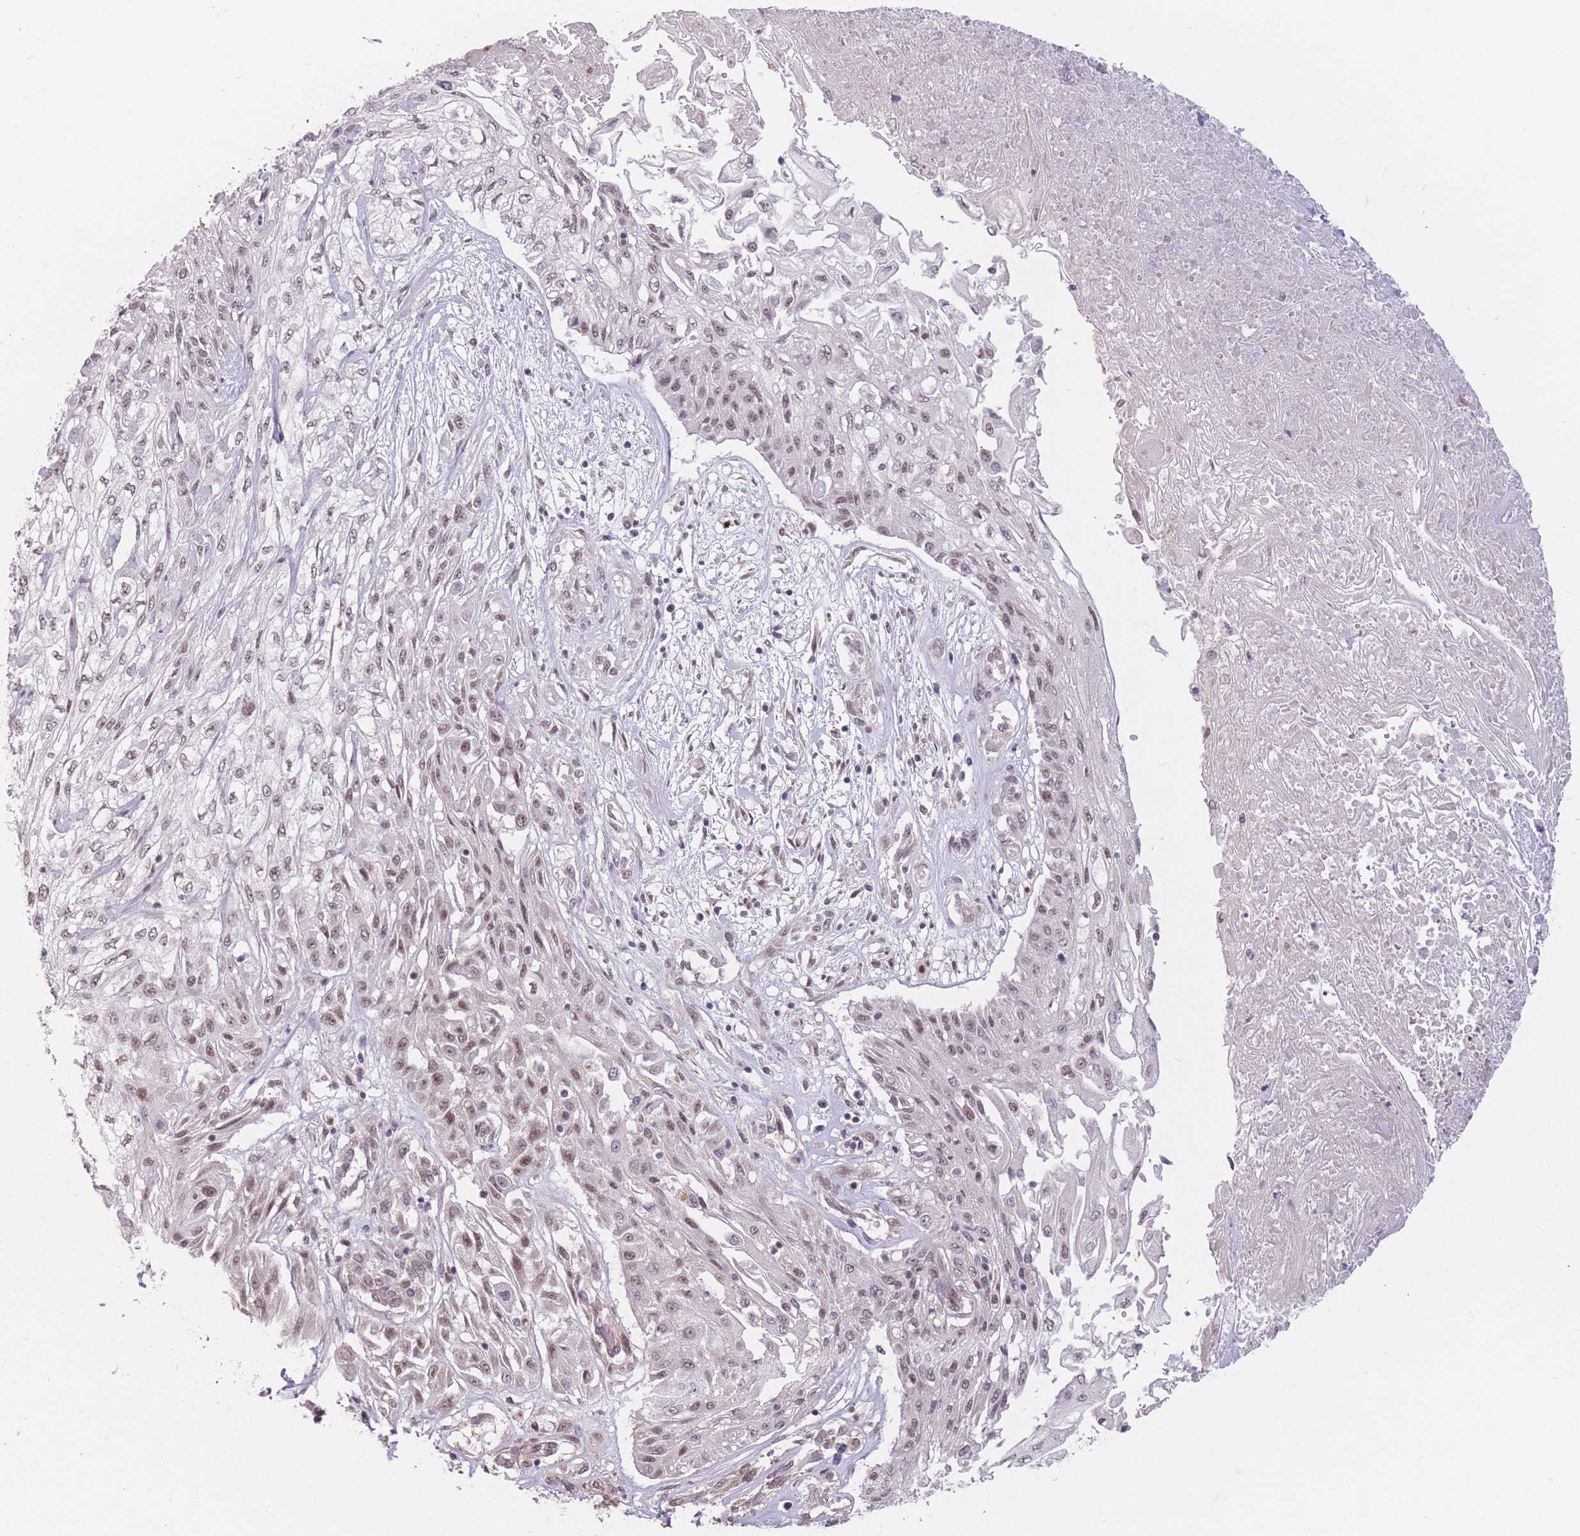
{"staining": {"intensity": "weak", "quantity": ">75%", "location": "nuclear"}, "tissue": "skin cancer", "cell_type": "Tumor cells", "image_type": "cancer", "snomed": [{"axis": "morphology", "description": "Squamous cell carcinoma, NOS"}, {"axis": "morphology", "description": "Squamous cell carcinoma, metastatic, NOS"}, {"axis": "topography", "description": "Skin"}, {"axis": "topography", "description": "Lymph node"}], "caption": "IHC staining of squamous cell carcinoma (skin), which reveals low levels of weak nuclear staining in about >75% of tumor cells indicating weak nuclear protein positivity. The staining was performed using DAB (3,3'-diaminobenzidine) (brown) for protein detection and nuclei were counterstained in hematoxylin (blue).", "gene": "SUPT6H", "patient": {"sex": "male", "age": 75}}